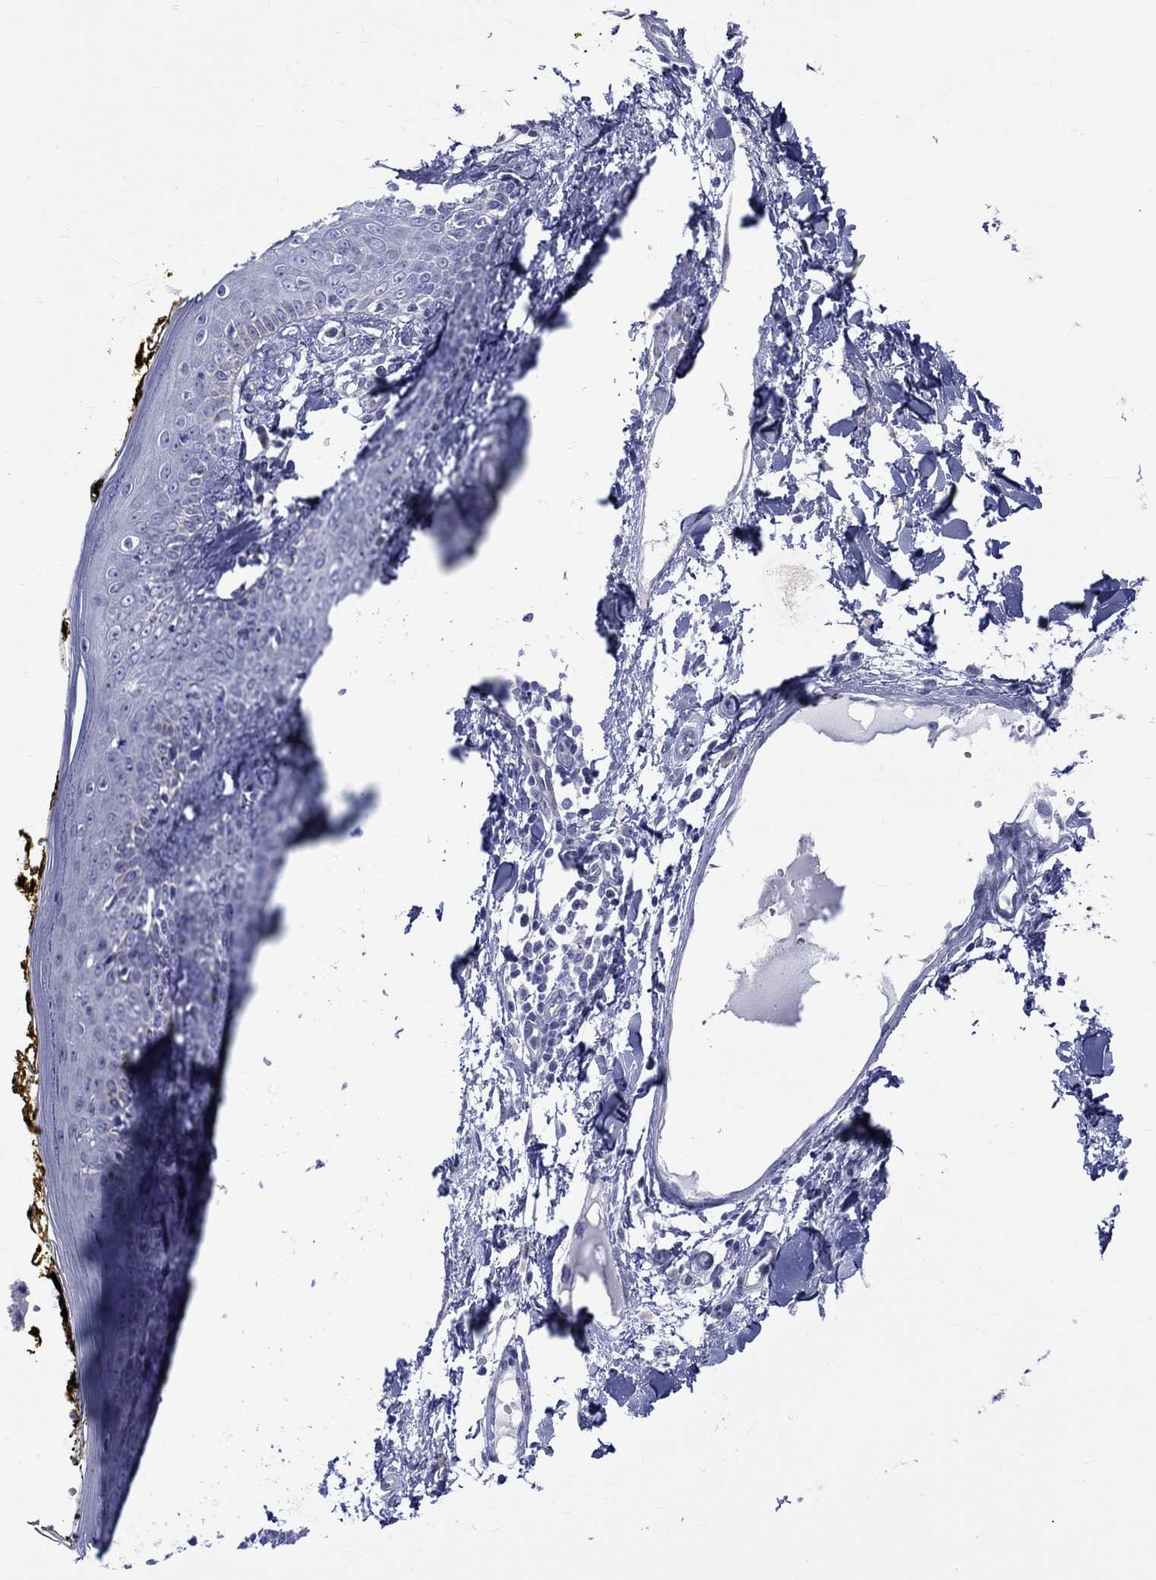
{"staining": {"intensity": "negative", "quantity": "none", "location": "none"}, "tissue": "skin", "cell_type": "Fibroblasts", "image_type": "normal", "snomed": [{"axis": "morphology", "description": "Normal tissue, NOS"}, {"axis": "topography", "description": "Skin"}], "caption": "IHC micrograph of benign skin: human skin stained with DAB (3,3'-diaminobenzidine) exhibits no significant protein positivity in fibroblasts. (DAB immunohistochemistry (IHC) with hematoxylin counter stain).", "gene": "SH2D7", "patient": {"sex": "male", "age": 76}}